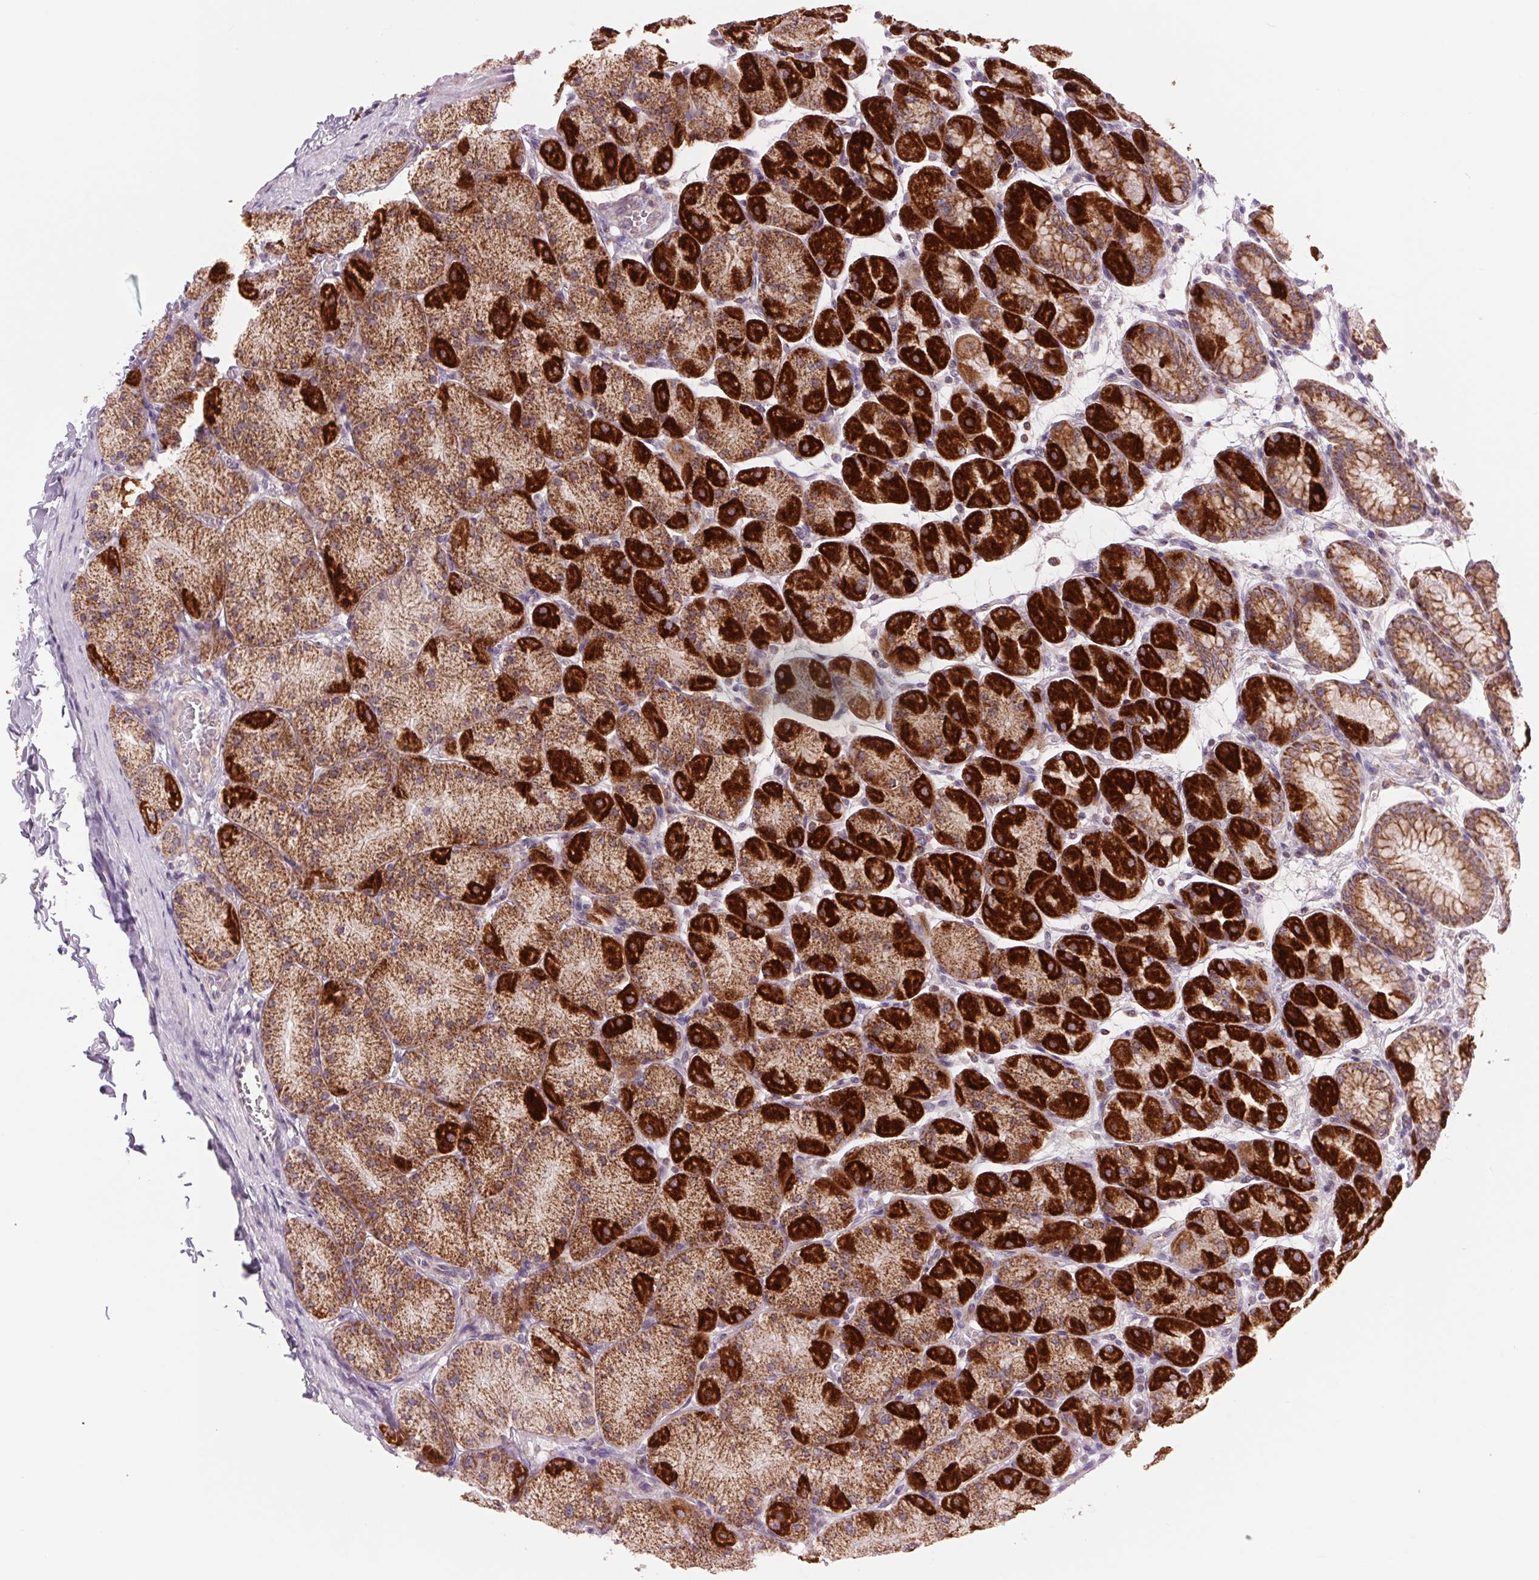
{"staining": {"intensity": "strong", "quantity": "25%-75%", "location": "cytoplasmic/membranous"}, "tissue": "stomach", "cell_type": "Glandular cells", "image_type": "normal", "snomed": [{"axis": "morphology", "description": "Normal tissue, NOS"}, {"axis": "topography", "description": "Stomach, upper"}], "caption": "This histopathology image exhibits IHC staining of benign stomach, with high strong cytoplasmic/membranous positivity in about 25%-75% of glandular cells.", "gene": "COX6A1", "patient": {"sex": "female", "age": 56}}